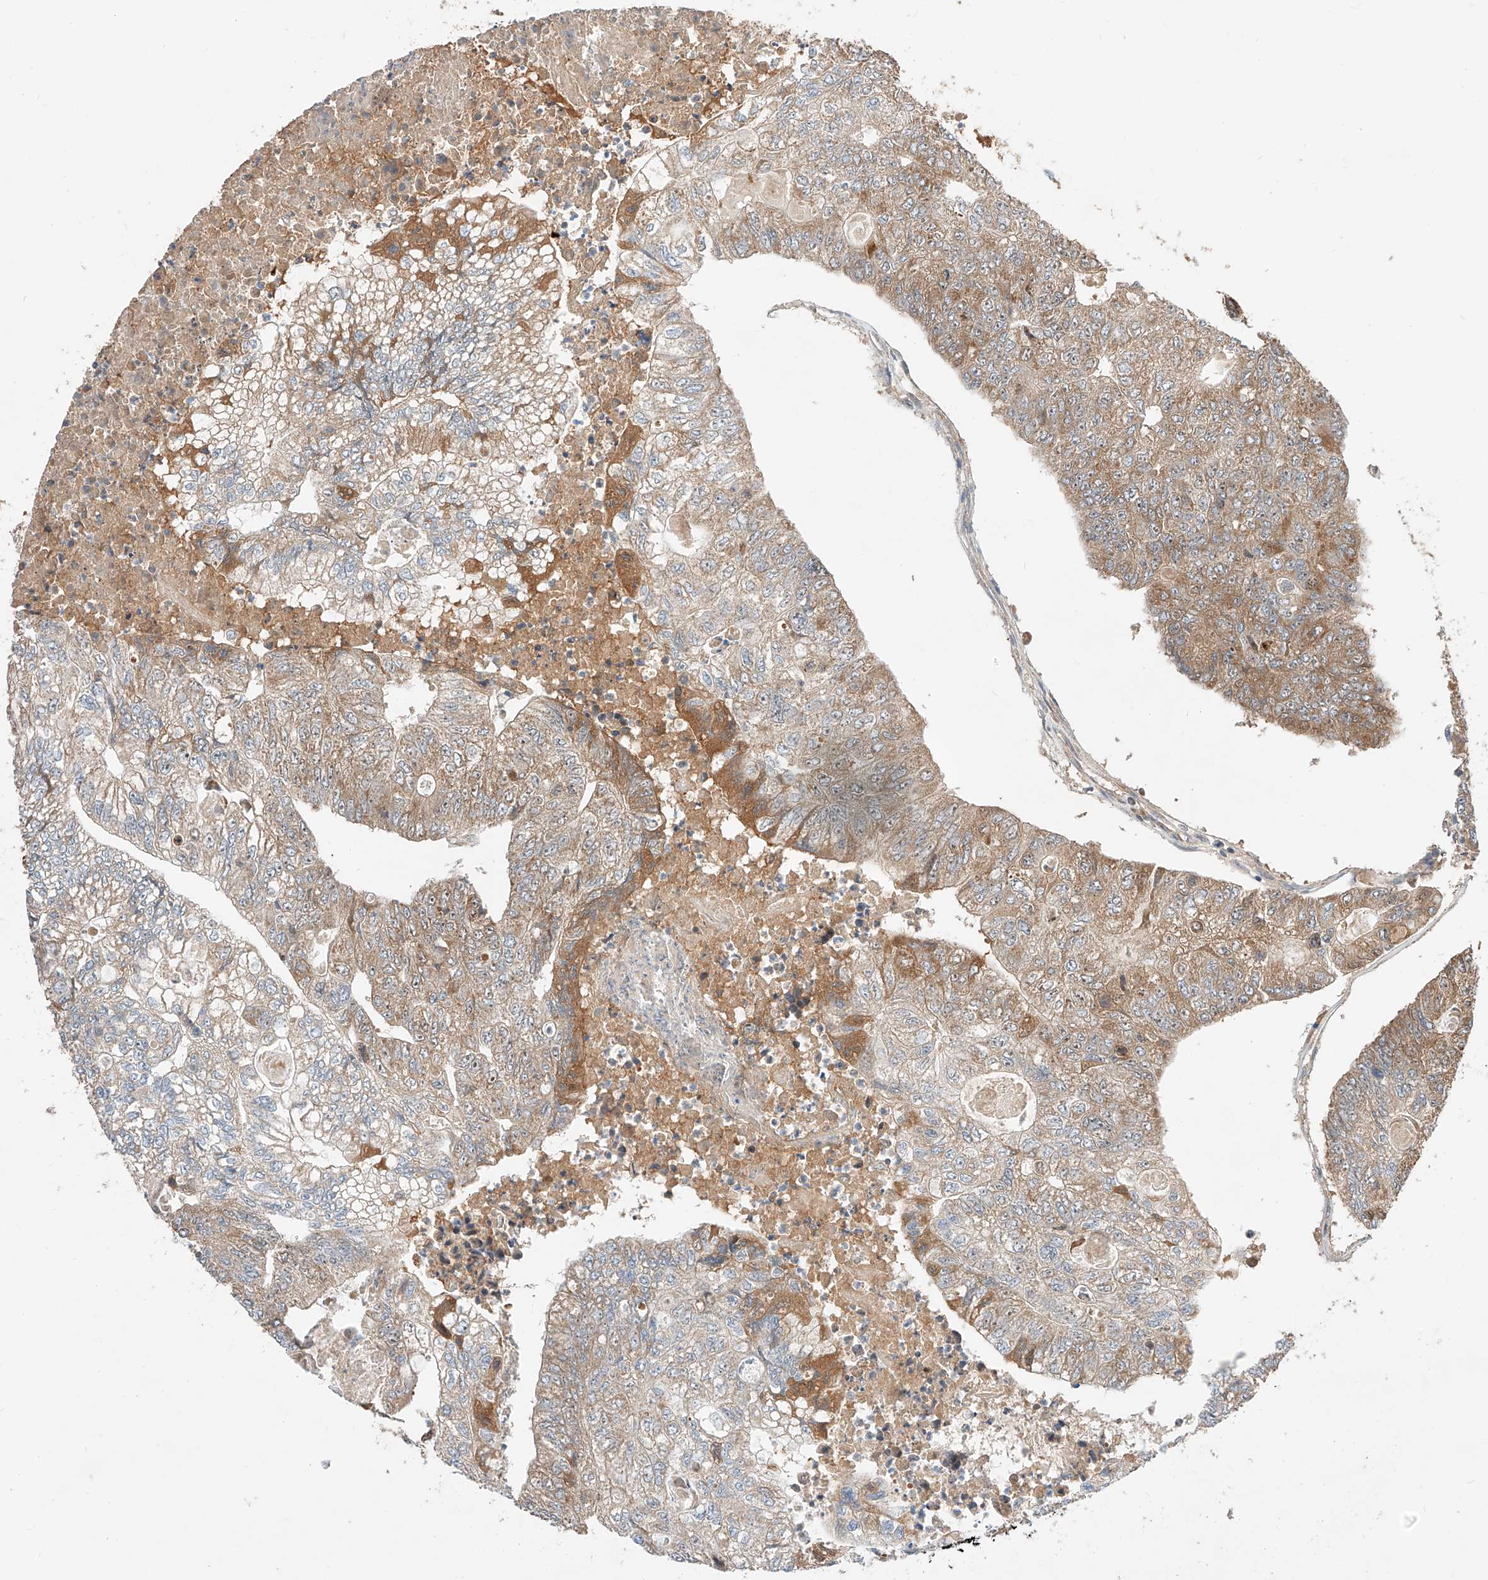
{"staining": {"intensity": "moderate", "quantity": "25%-75%", "location": "cytoplasmic/membranous,nuclear"}, "tissue": "colorectal cancer", "cell_type": "Tumor cells", "image_type": "cancer", "snomed": [{"axis": "morphology", "description": "Adenocarcinoma, NOS"}, {"axis": "topography", "description": "Colon"}], "caption": "A brown stain shows moderate cytoplasmic/membranous and nuclear staining of a protein in colorectal cancer (adenocarcinoma) tumor cells.", "gene": "RAB23", "patient": {"sex": "female", "age": 67}}